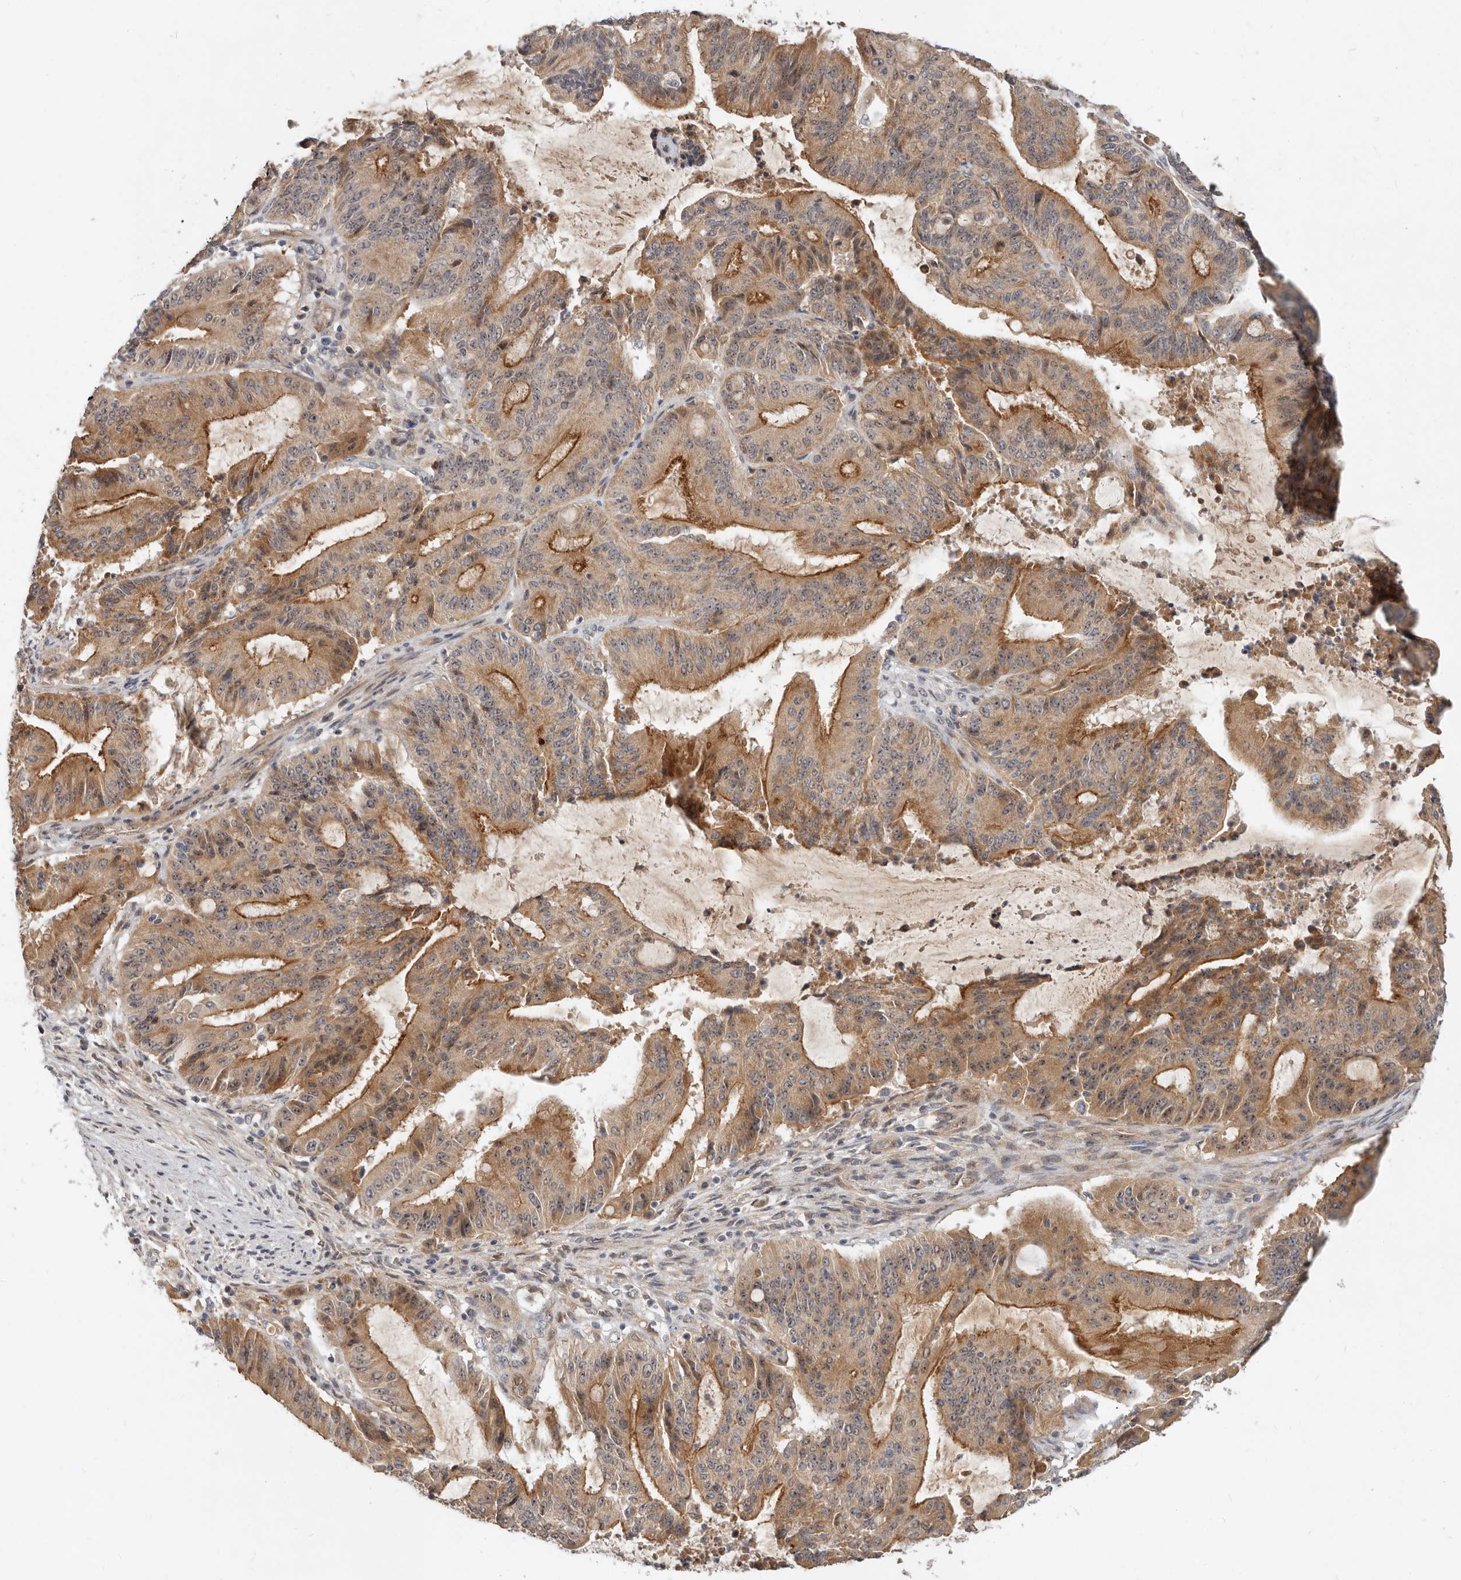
{"staining": {"intensity": "moderate", "quantity": "25%-75%", "location": "cytoplasmic/membranous"}, "tissue": "liver cancer", "cell_type": "Tumor cells", "image_type": "cancer", "snomed": [{"axis": "morphology", "description": "Normal tissue, NOS"}, {"axis": "morphology", "description": "Cholangiocarcinoma"}, {"axis": "topography", "description": "Liver"}, {"axis": "topography", "description": "Peripheral nerve tissue"}], "caption": "Cholangiocarcinoma (liver) stained for a protein (brown) displays moderate cytoplasmic/membranous positive positivity in about 25%-75% of tumor cells.", "gene": "MICALL2", "patient": {"sex": "female", "age": 73}}